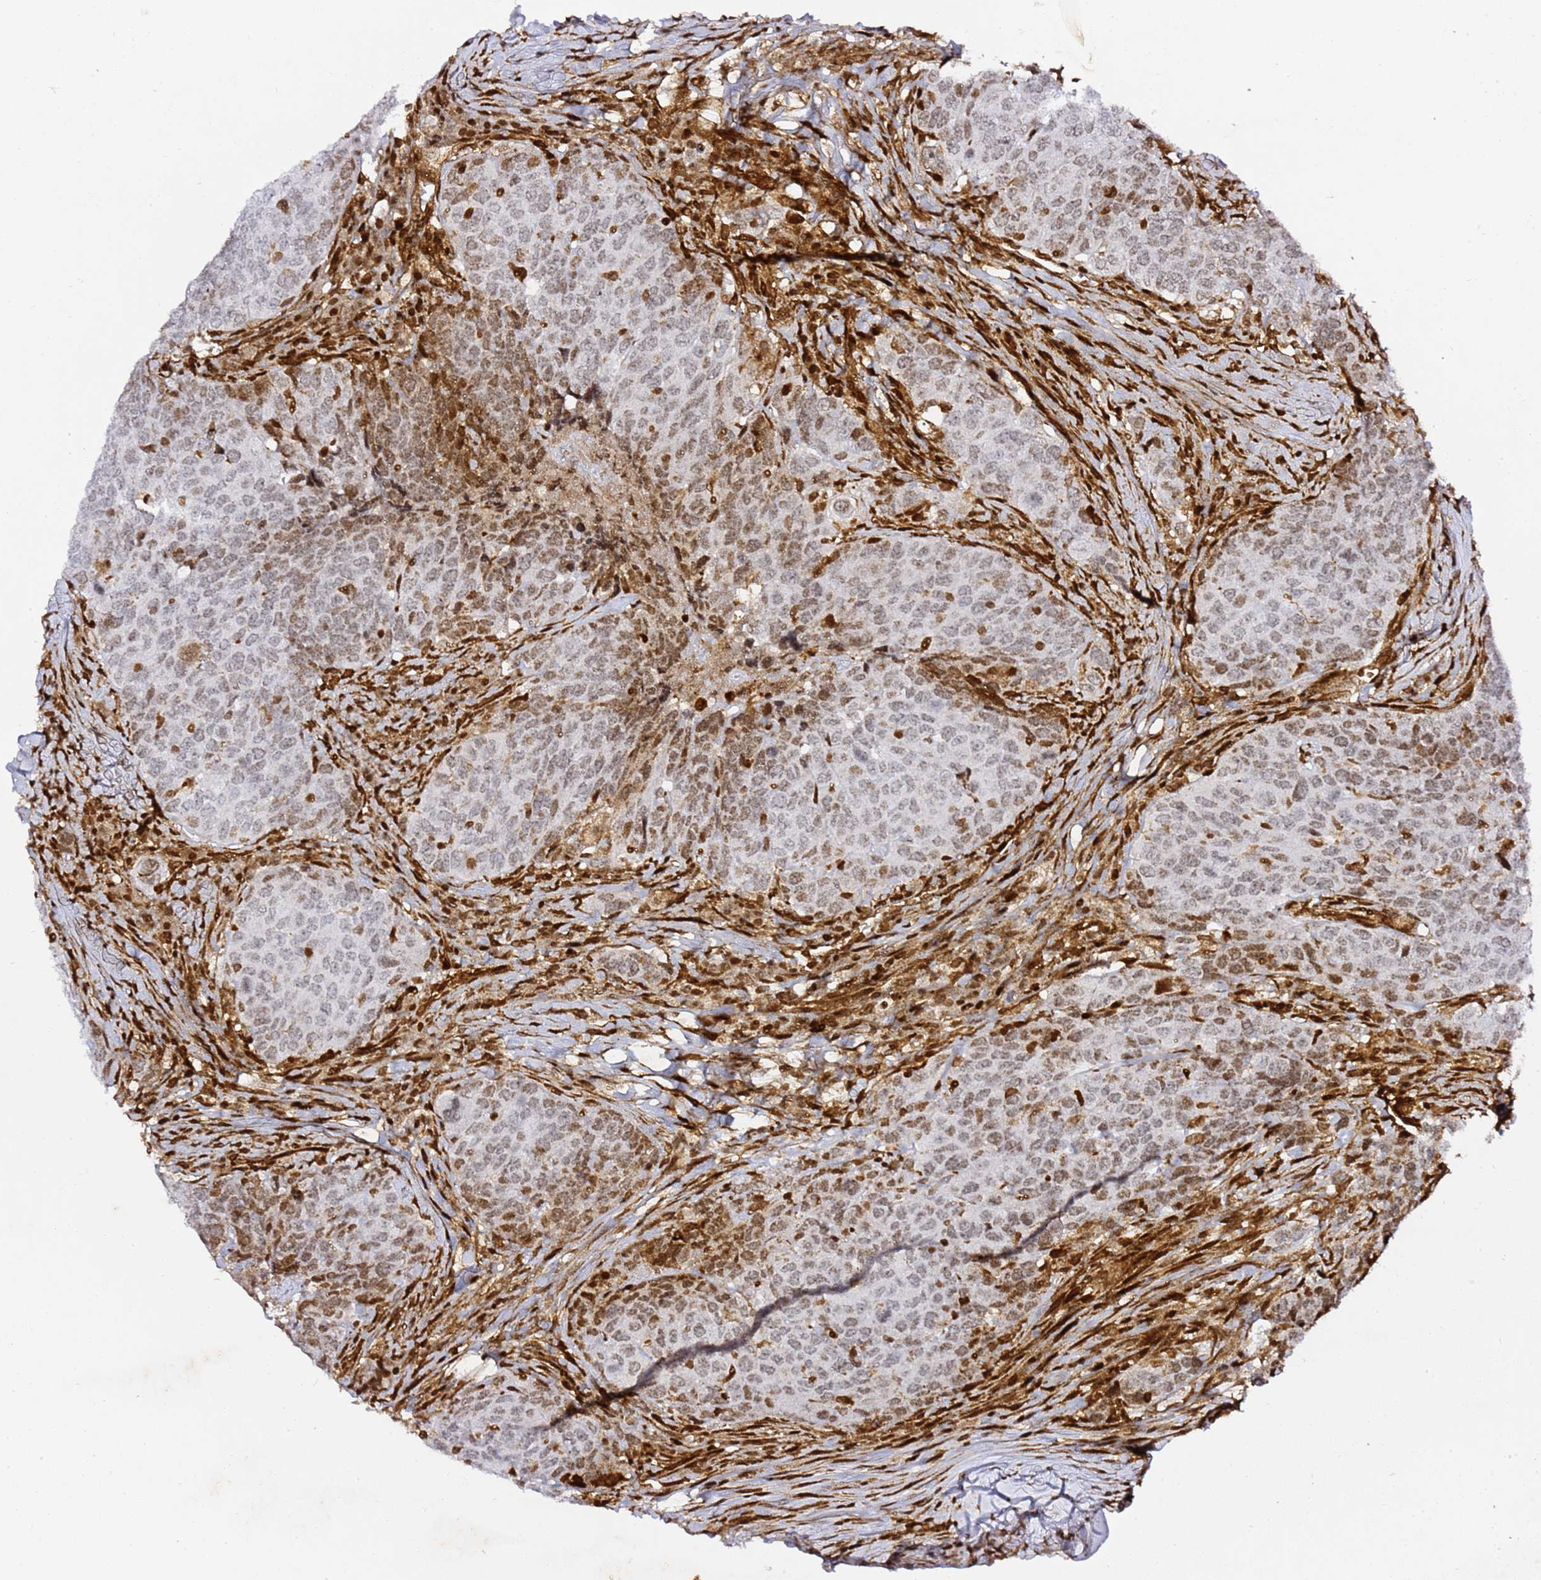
{"staining": {"intensity": "weak", "quantity": "25%-75%", "location": "nuclear"}, "tissue": "head and neck cancer", "cell_type": "Tumor cells", "image_type": "cancer", "snomed": [{"axis": "morphology", "description": "Squamous cell carcinoma, NOS"}, {"axis": "topography", "description": "Head-Neck"}], "caption": "IHC histopathology image of human squamous cell carcinoma (head and neck) stained for a protein (brown), which exhibits low levels of weak nuclear staining in about 25%-75% of tumor cells.", "gene": "GBP2", "patient": {"sex": "male", "age": 66}}